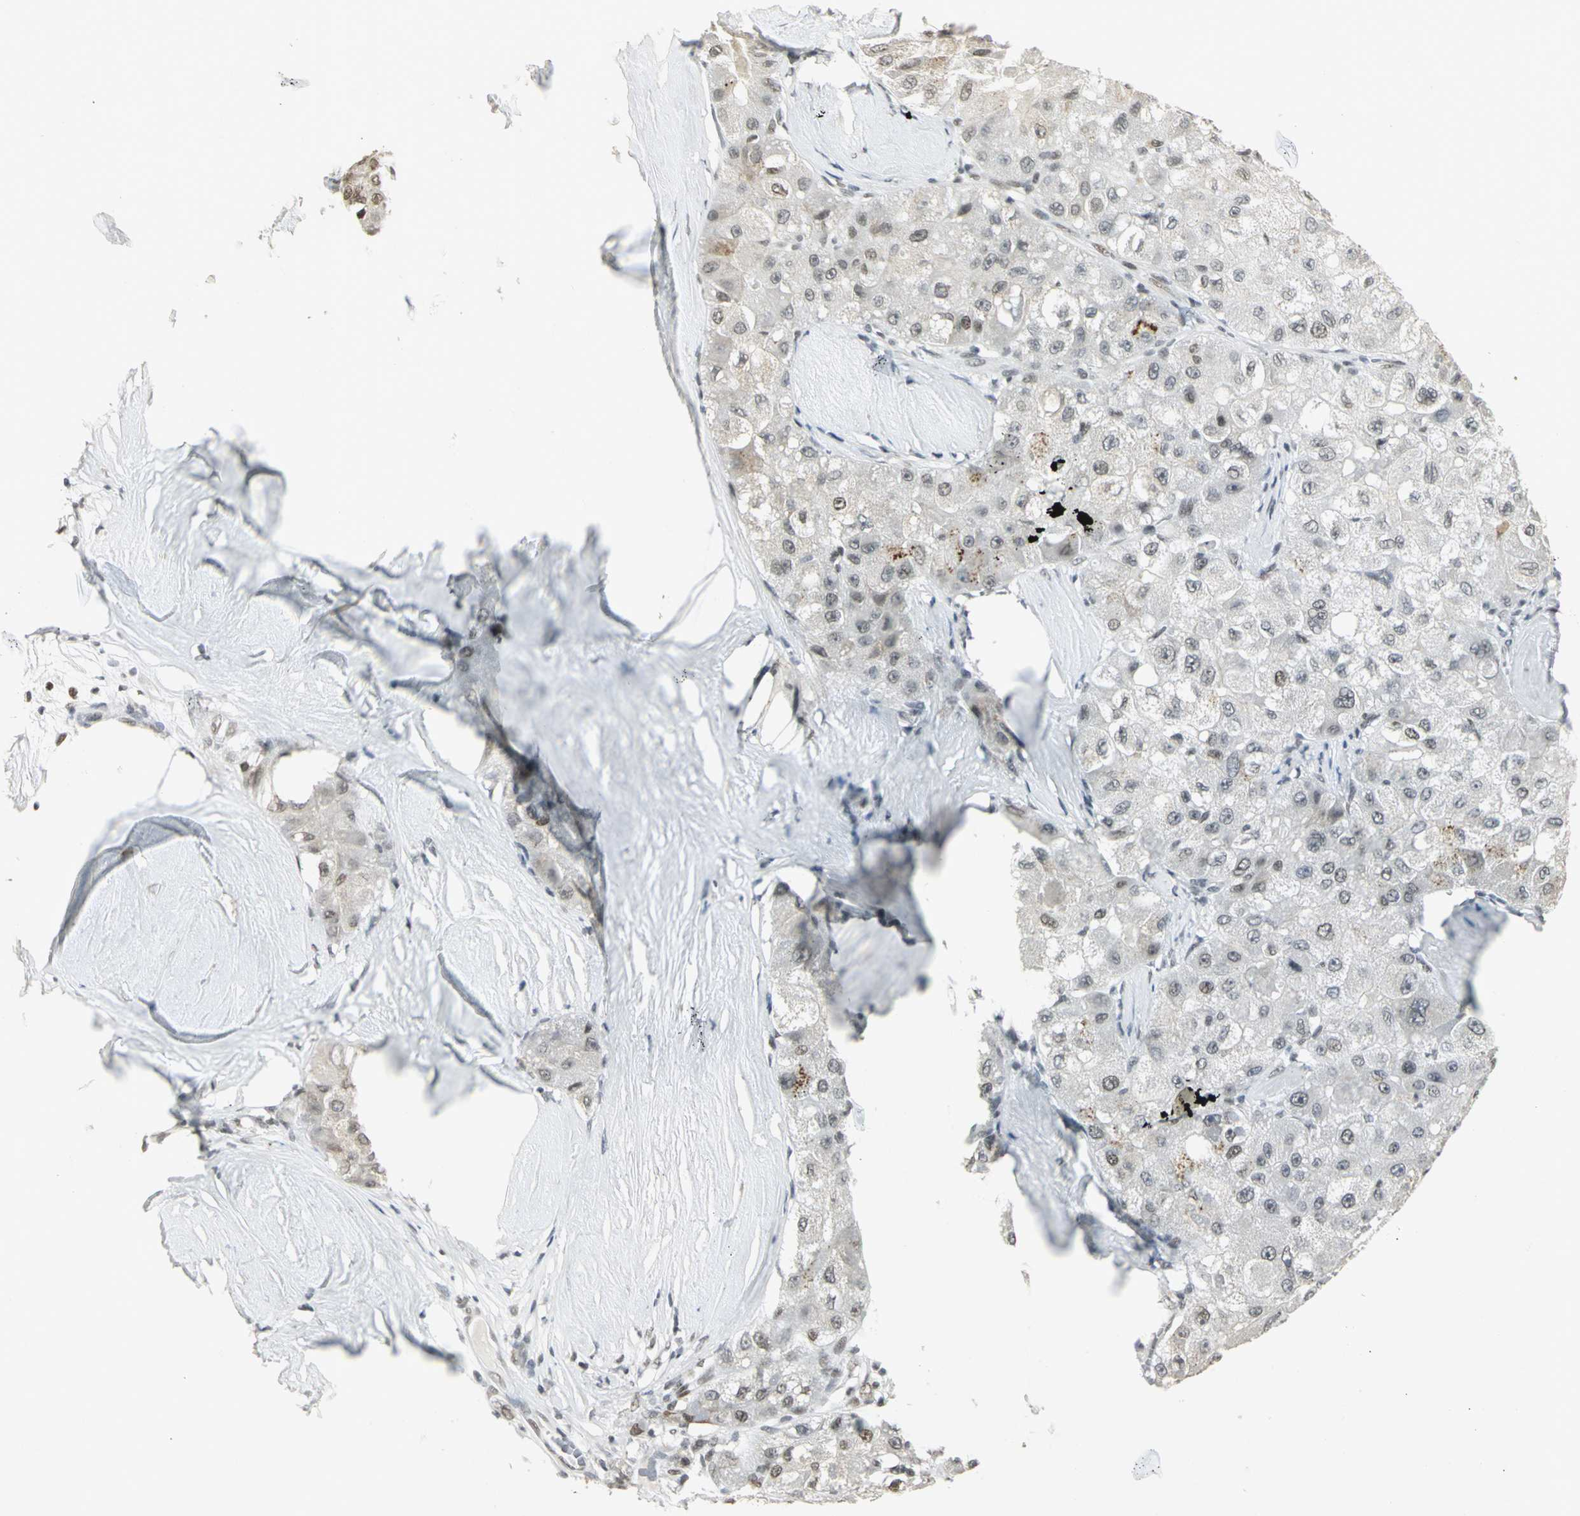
{"staining": {"intensity": "weak", "quantity": "<25%", "location": "nuclear"}, "tissue": "liver cancer", "cell_type": "Tumor cells", "image_type": "cancer", "snomed": [{"axis": "morphology", "description": "Carcinoma, Hepatocellular, NOS"}, {"axis": "topography", "description": "Liver"}], "caption": "Liver cancer (hepatocellular carcinoma) stained for a protein using immunohistochemistry (IHC) demonstrates no expression tumor cells.", "gene": "CBX3", "patient": {"sex": "male", "age": 80}}